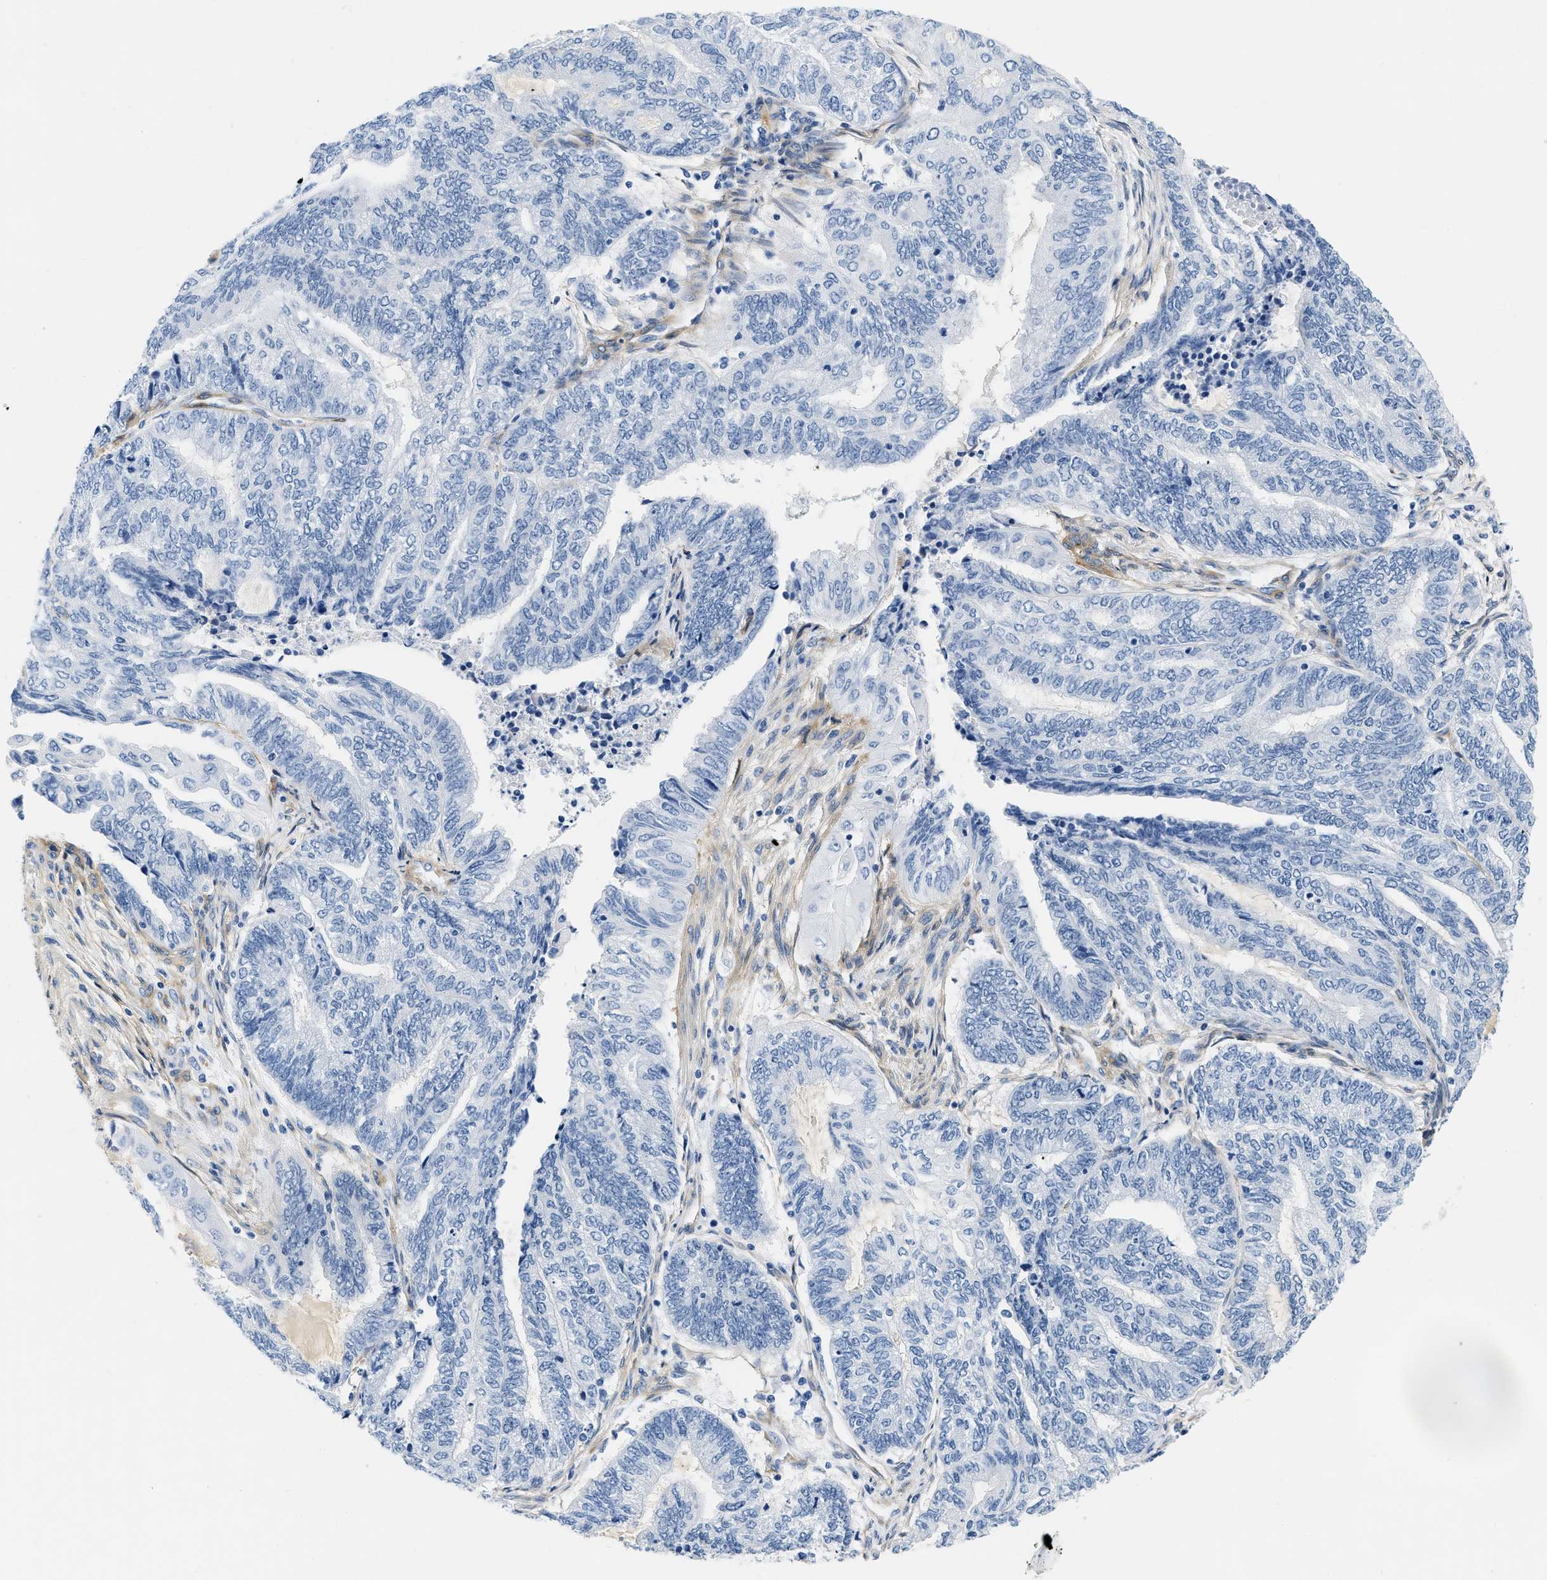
{"staining": {"intensity": "negative", "quantity": "none", "location": "none"}, "tissue": "endometrial cancer", "cell_type": "Tumor cells", "image_type": "cancer", "snomed": [{"axis": "morphology", "description": "Adenocarcinoma, NOS"}, {"axis": "topography", "description": "Uterus"}, {"axis": "topography", "description": "Endometrium"}], "caption": "Human endometrial cancer (adenocarcinoma) stained for a protein using immunohistochemistry exhibits no staining in tumor cells.", "gene": "PDGFRB", "patient": {"sex": "female", "age": 70}}